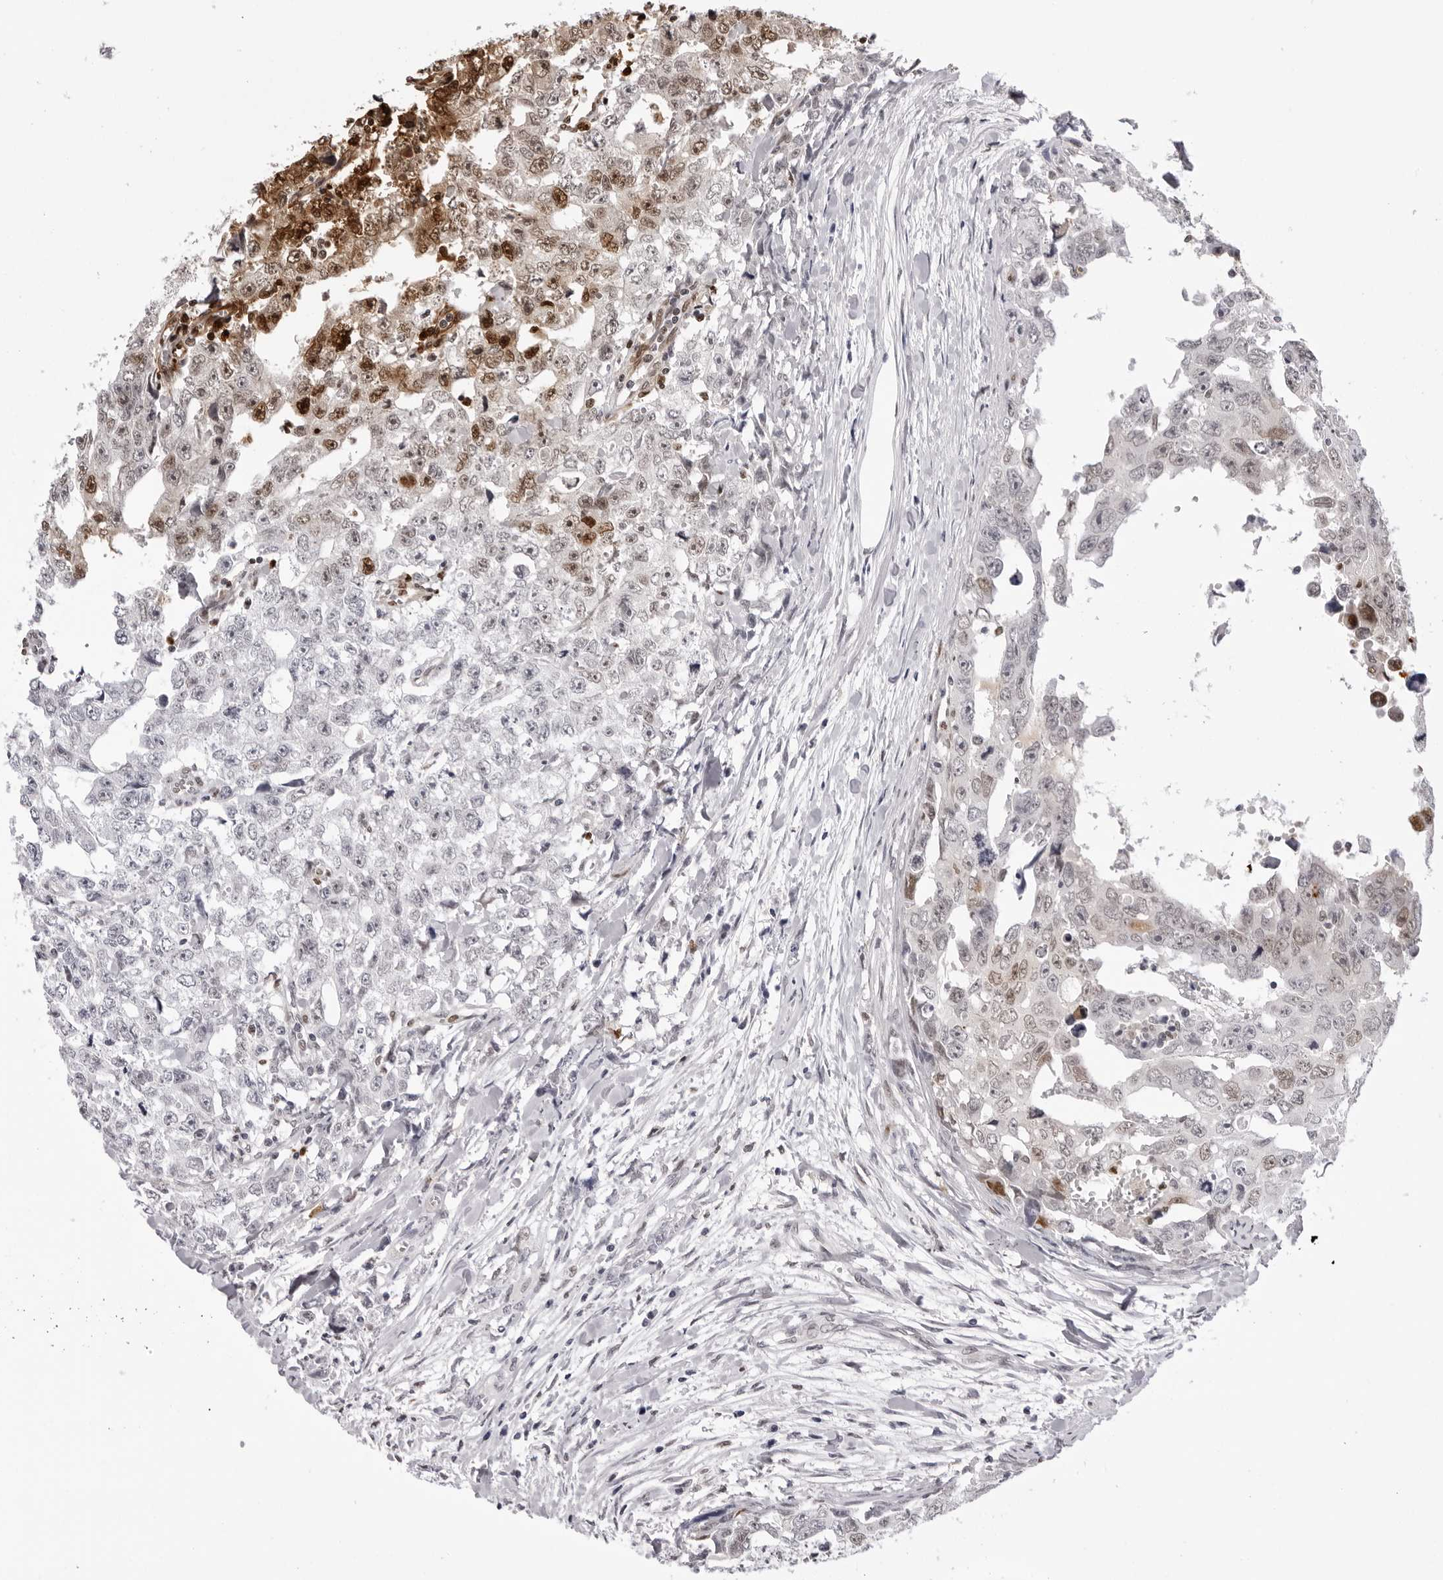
{"staining": {"intensity": "moderate", "quantity": "<25%", "location": "nuclear"}, "tissue": "testis cancer", "cell_type": "Tumor cells", "image_type": "cancer", "snomed": [{"axis": "morphology", "description": "Carcinoma, Embryonal, NOS"}, {"axis": "topography", "description": "Testis"}], "caption": "An image showing moderate nuclear expression in approximately <25% of tumor cells in embryonal carcinoma (testis), as visualized by brown immunohistochemical staining.", "gene": "HSPA4", "patient": {"sex": "male", "age": 28}}